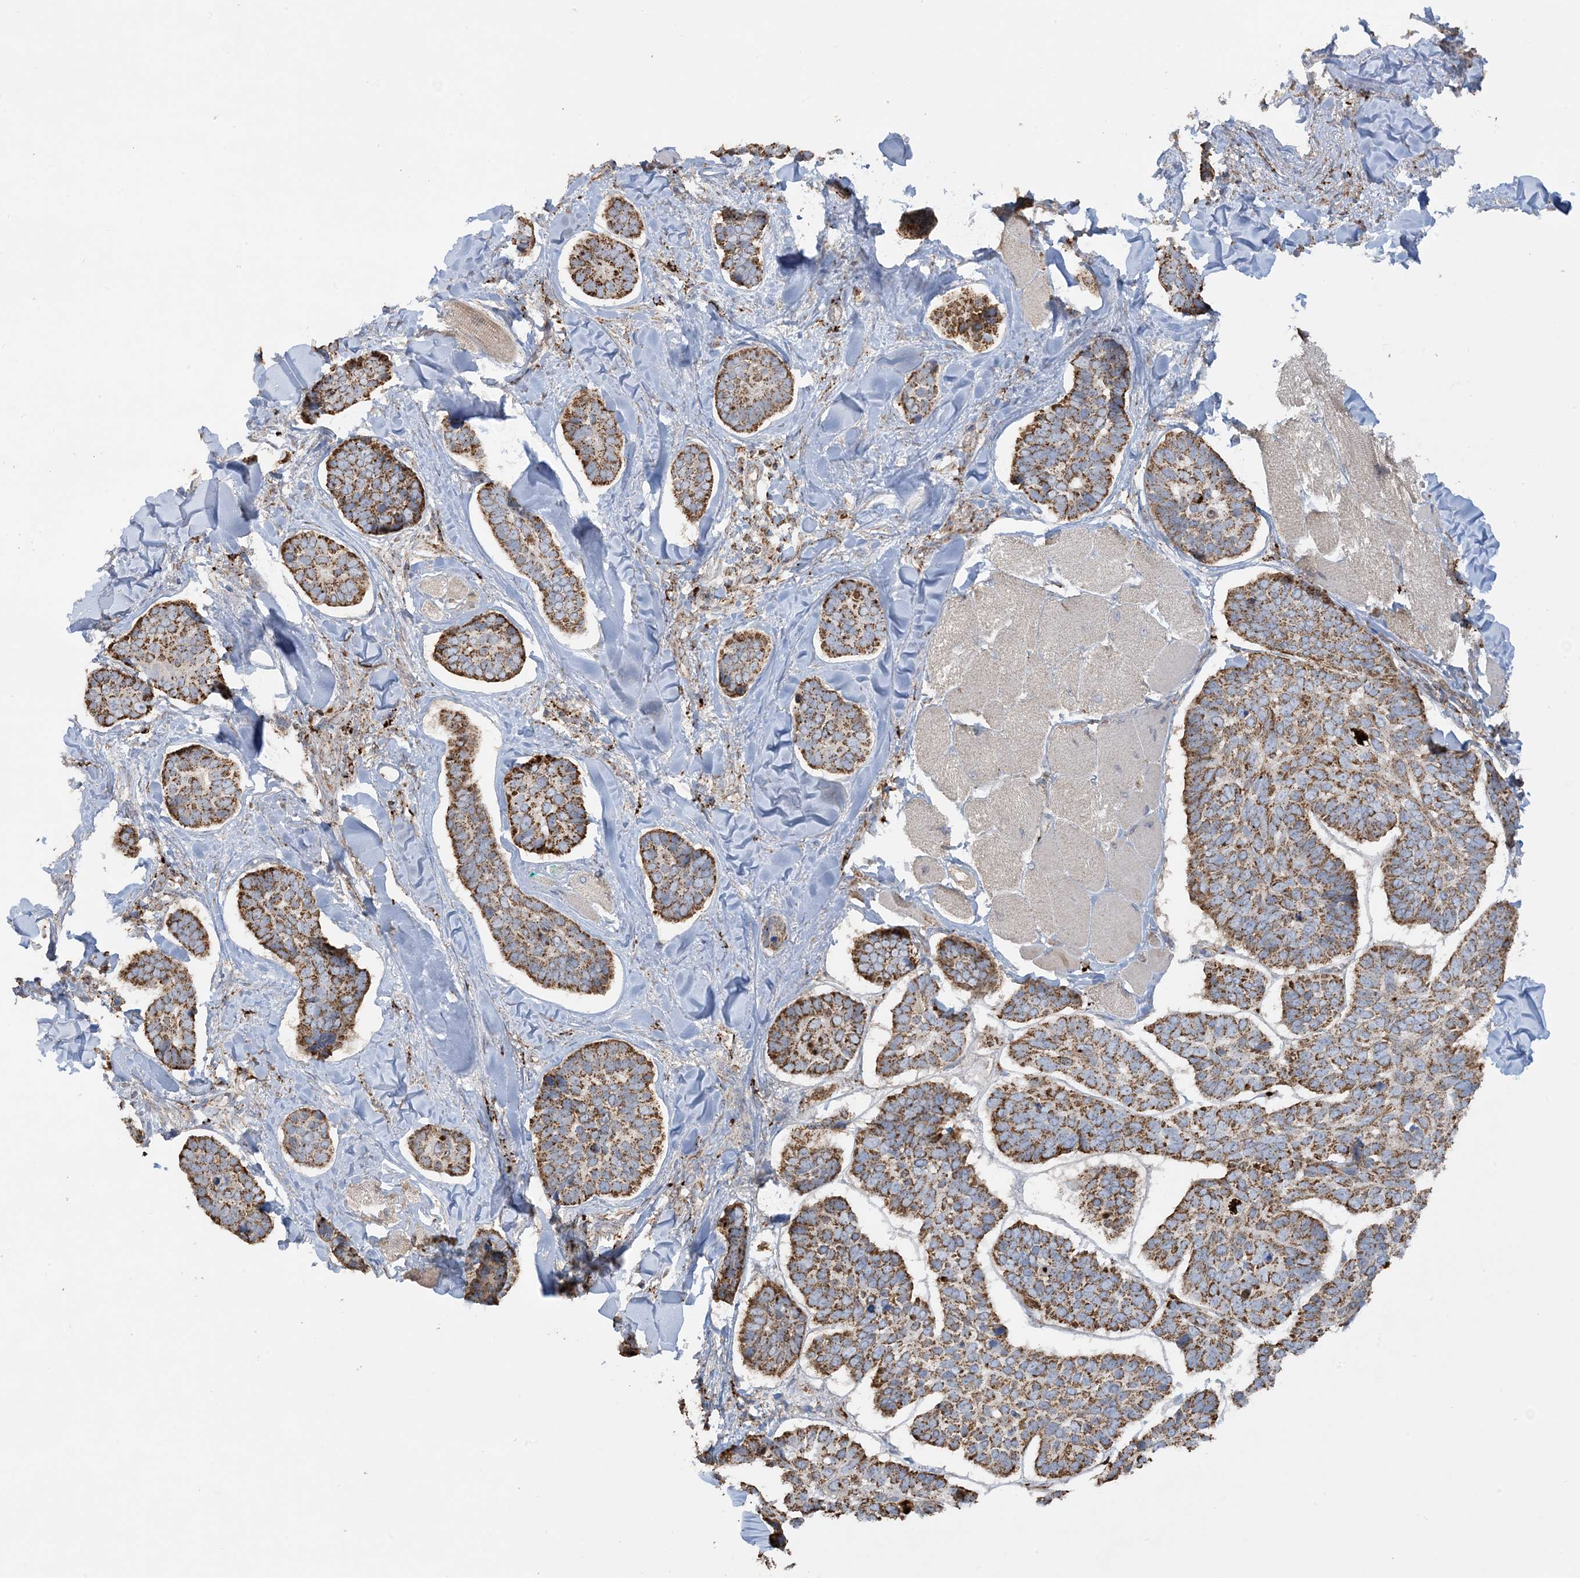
{"staining": {"intensity": "moderate", "quantity": ">75%", "location": "cytoplasmic/membranous"}, "tissue": "skin cancer", "cell_type": "Tumor cells", "image_type": "cancer", "snomed": [{"axis": "morphology", "description": "Basal cell carcinoma"}, {"axis": "topography", "description": "Skin"}], "caption": "This is an image of IHC staining of skin cancer, which shows moderate positivity in the cytoplasmic/membranous of tumor cells.", "gene": "AGA", "patient": {"sex": "male", "age": 62}}